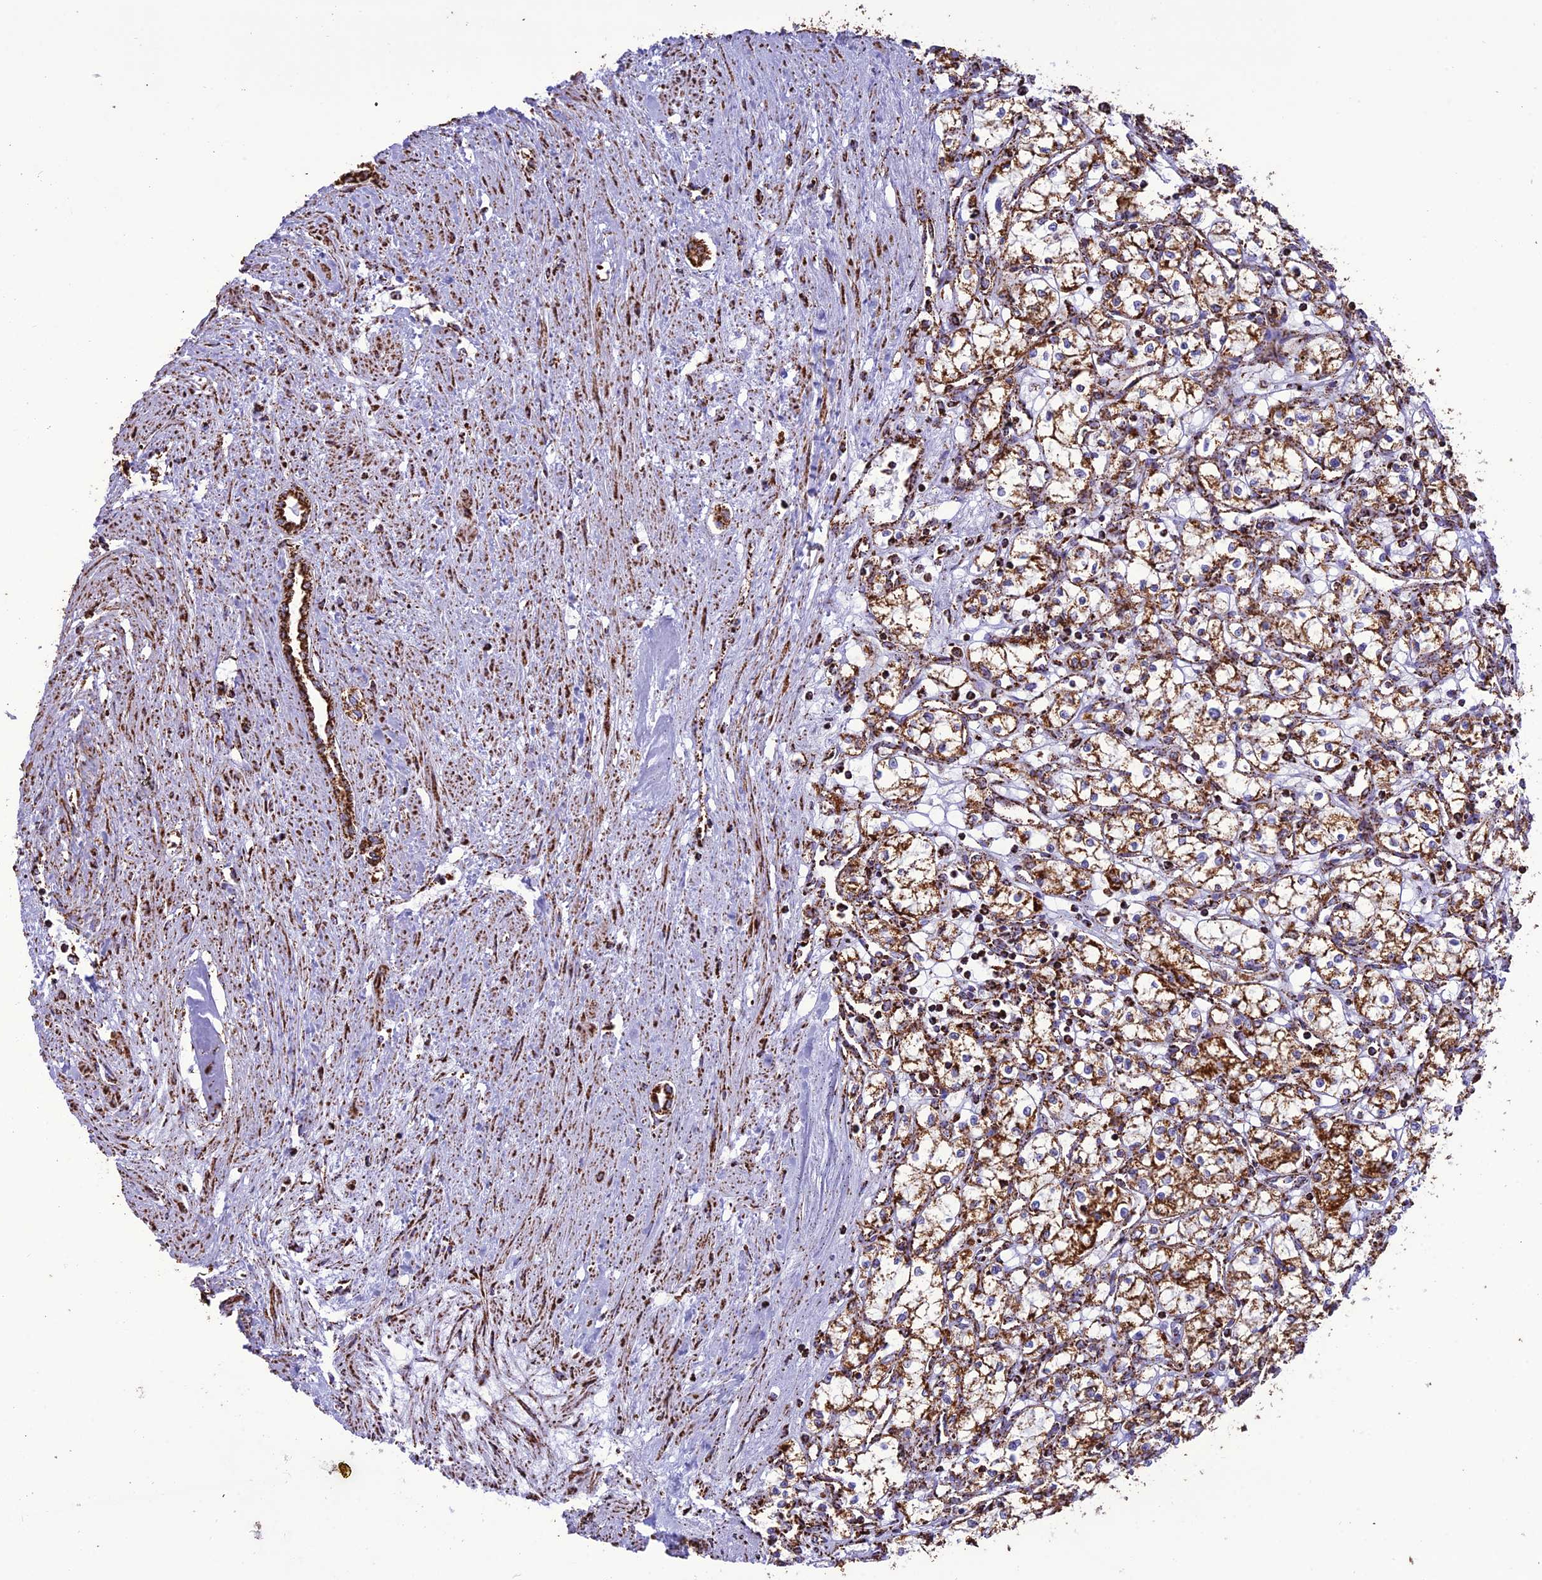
{"staining": {"intensity": "strong", "quantity": ">75%", "location": "cytoplasmic/membranous"}, "tissue": "renal cancer", "cell_type": "Tumor cells", "image_type": "cancer", "snomed": [{"axis": "morphology", "description": "Adenocarcinoma, NOS"}, {"axis": "topography", "description": "Kidney"}], "caption": "Protein staining of renal cancer (adenocarcinoma) tissue demonstrates strong cytoplasmic/membranous expression in about >75% of tumor cells.", "gene": "NDUFAF1", "patient": {"sex": "male", "age": 59}}